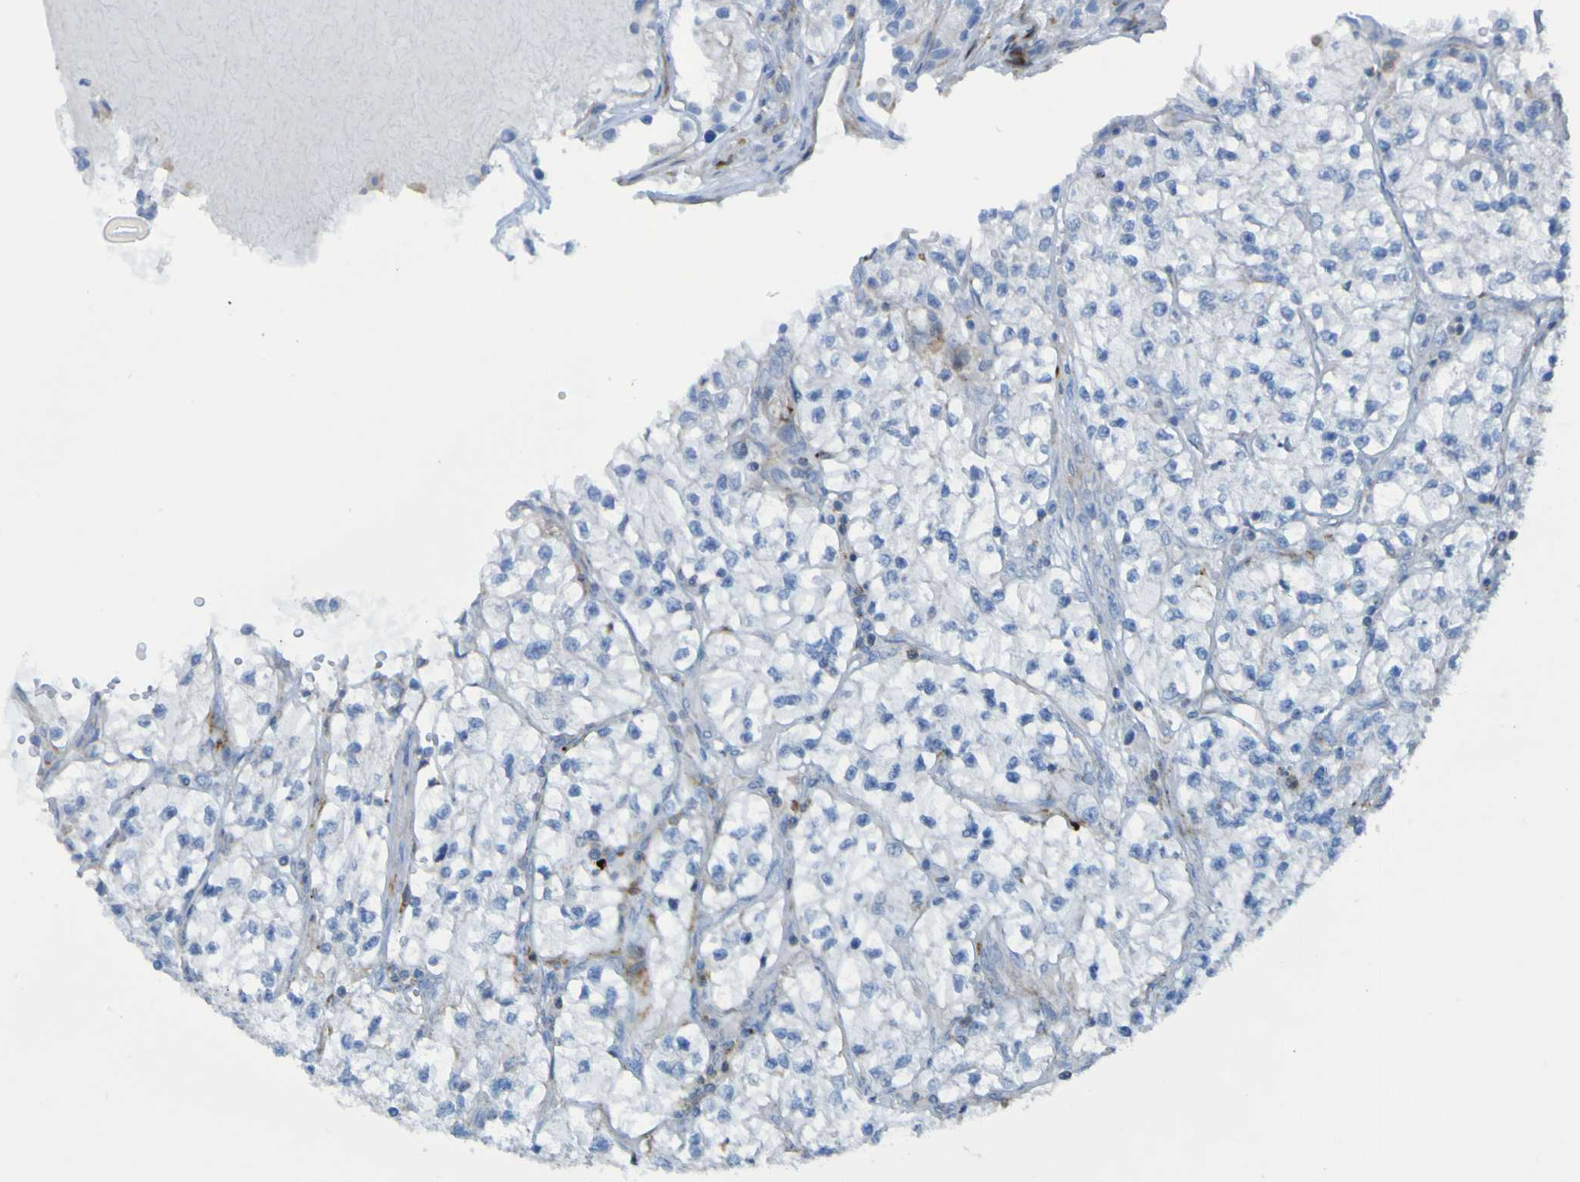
{"staining": {"intensity": "negative", "quantity": "none", "location": "none"}, "tissue": "renal cancer", "cell_type": "Tumor cells", "image_type": "cancer", "snomed": [{"axis": "morphology", "description": "Adenocarcinoma, NOS"}, {"axis": "topography", "description": "Kidney"}], "caption": "Tumor cells are negative for brown protein staining in renal cancer (adenocarcinoma).", "gene": "RNF182", "patient": {"sex": "female", "age": 57}}